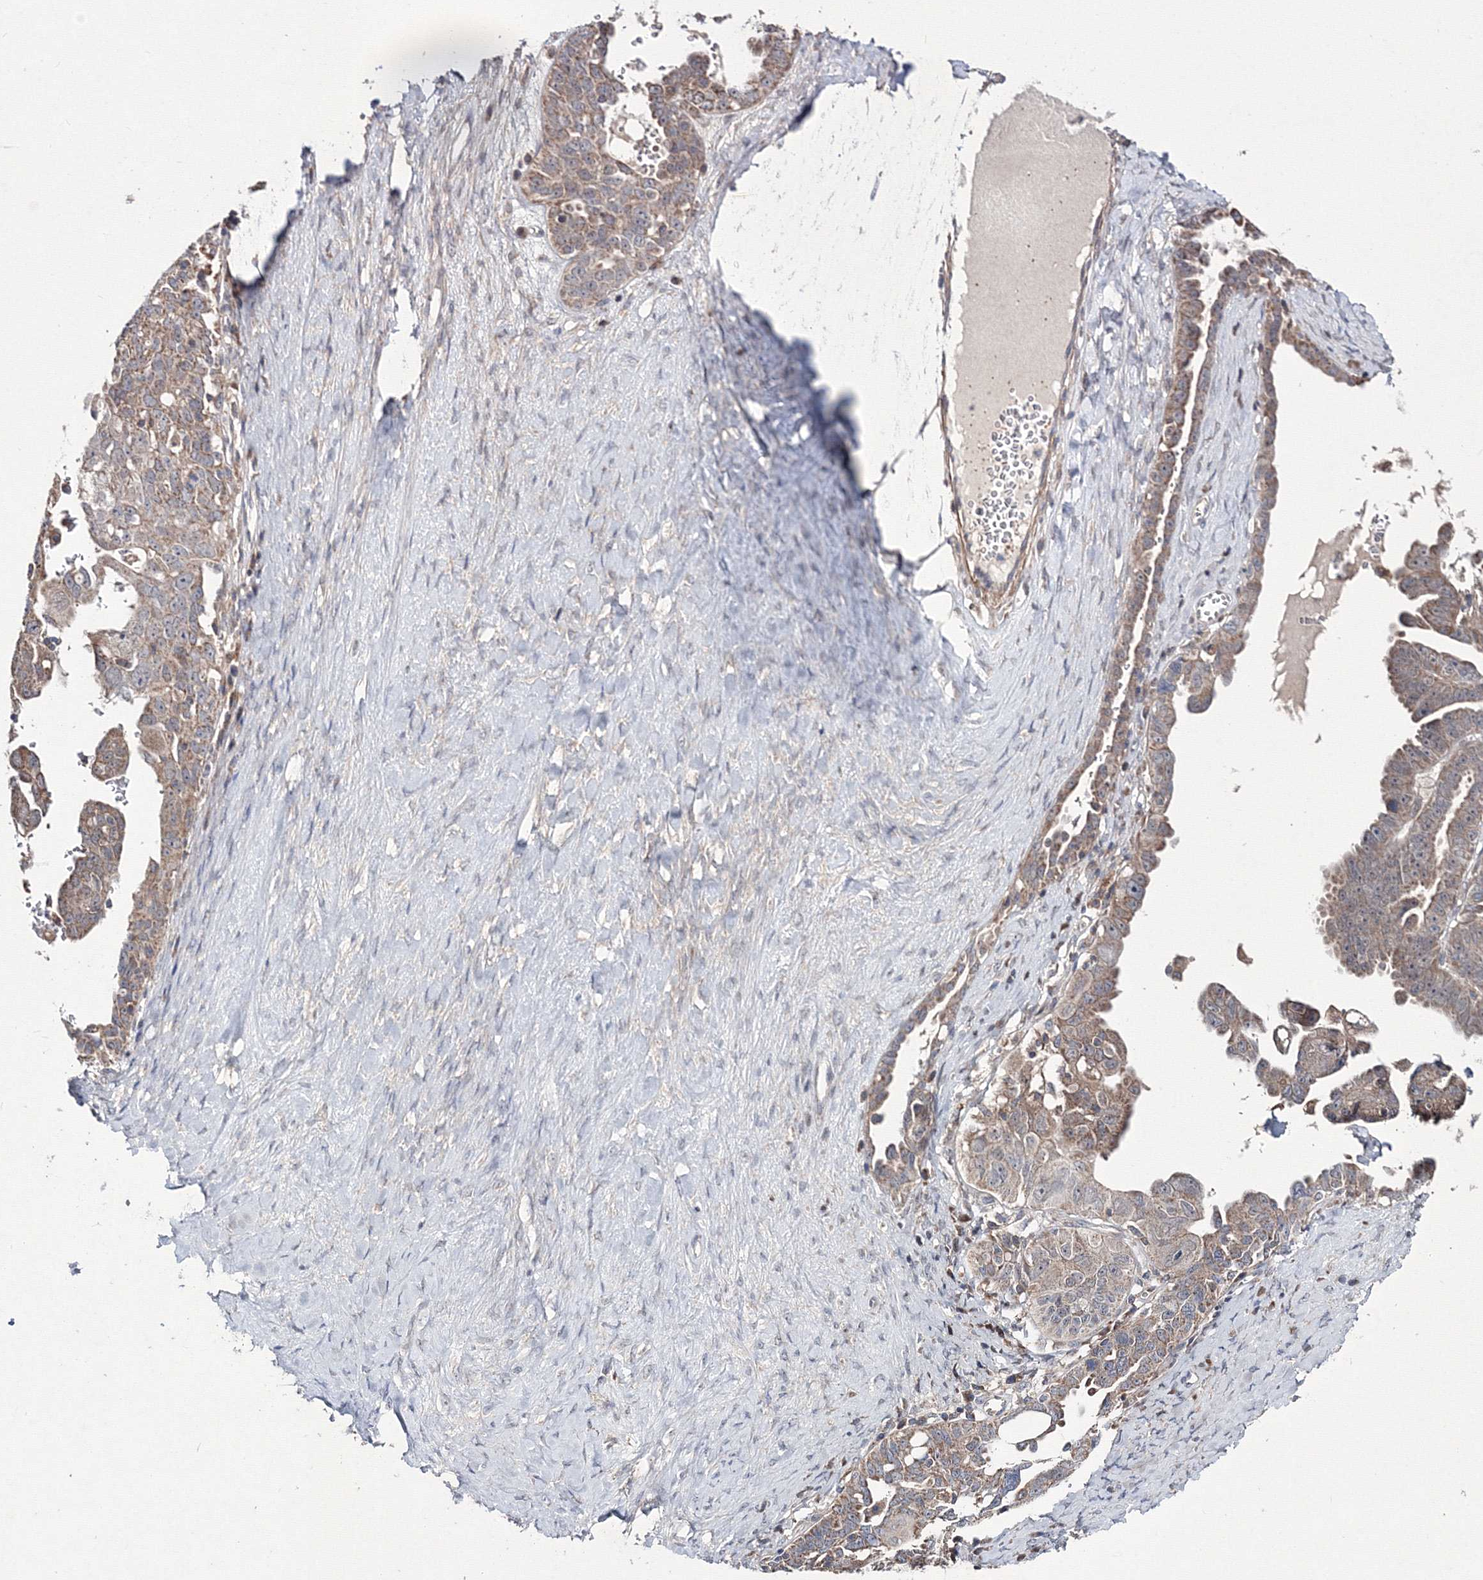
{"staining": {"intensity": "weak", "quantity": ">75%", "location": "cytoplasmic/membranous"}, "tissue": "ovarian cancer", "cell_type": "Tumor cells", "image_type": "cancer", "snomed": [{"axis": "morphology", "description": "Carcinoma, endometroid"}, {"axis": "topography", "description": "Ovary"}], "caption": "Tumor cells exhibit weak cytoplasmic/membranous staining in about >75% of cells in ovarian cancer (endometroid carcinoma).", "gene": "PPP2R2B", "patient": {"sex": "female", "age": 62}}